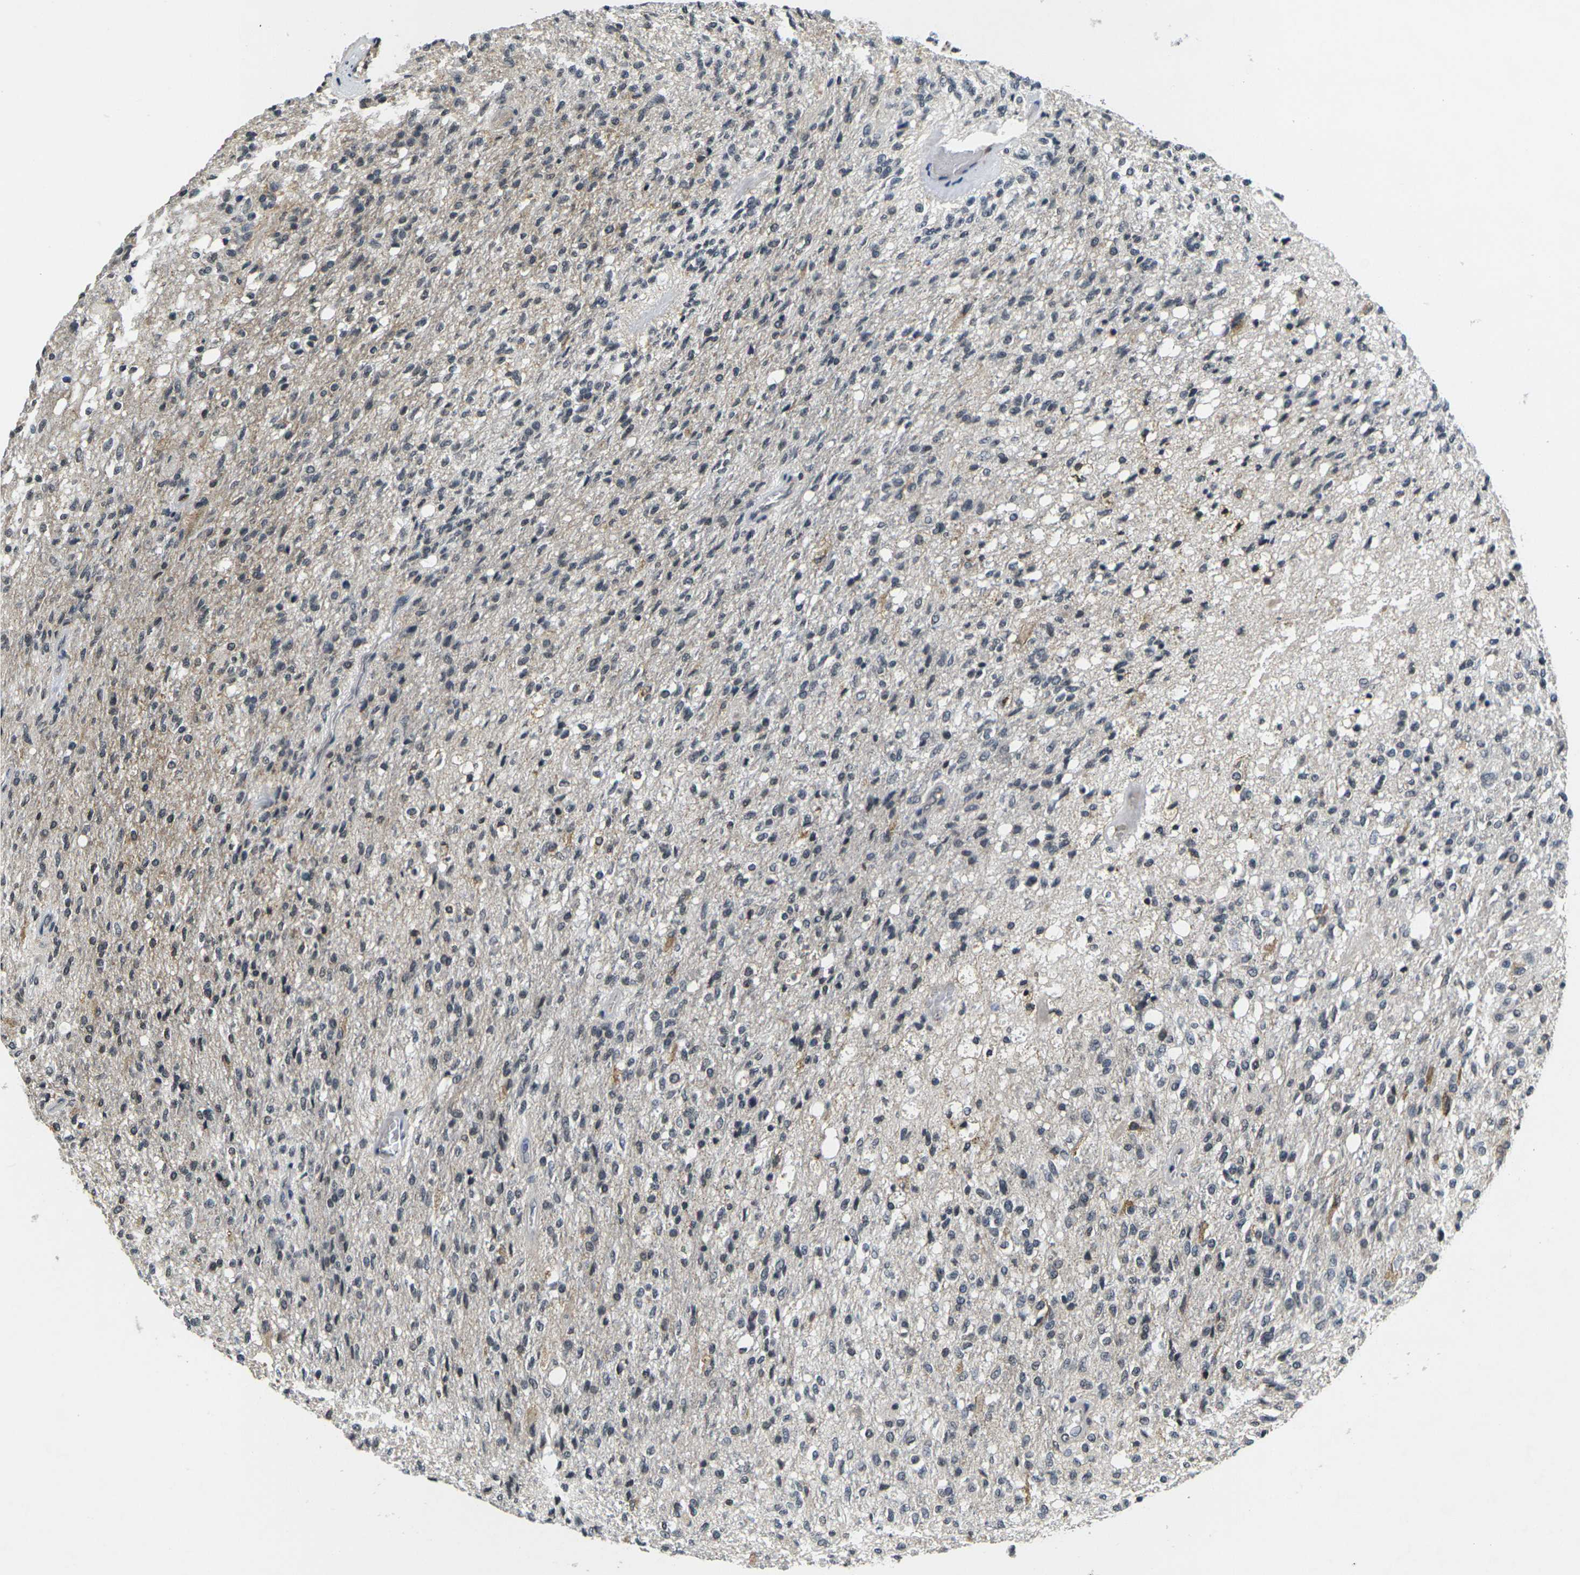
{"staining": {"intensity": "moderate", "quantity": "<25%", "location": "nuclear"}, "tissue": "glioma", "cell_type": "Tumor cells", "image_type": "cancer", "snomed": [{"axis": "morphology", "description": "Normal tissue, NOS"}, {"axis": "morphology", "description": "Glioma, malignant, High grade"}, {"axis": "topography", "description": "Cerebral cortex"}], "caption": "The histopathology image shows a brown stain indicating the presence of a protein in the nuclear of tumor cells in glioma.", "gene": "C1QC", "patient": {"sex": "male", "age": 77}}